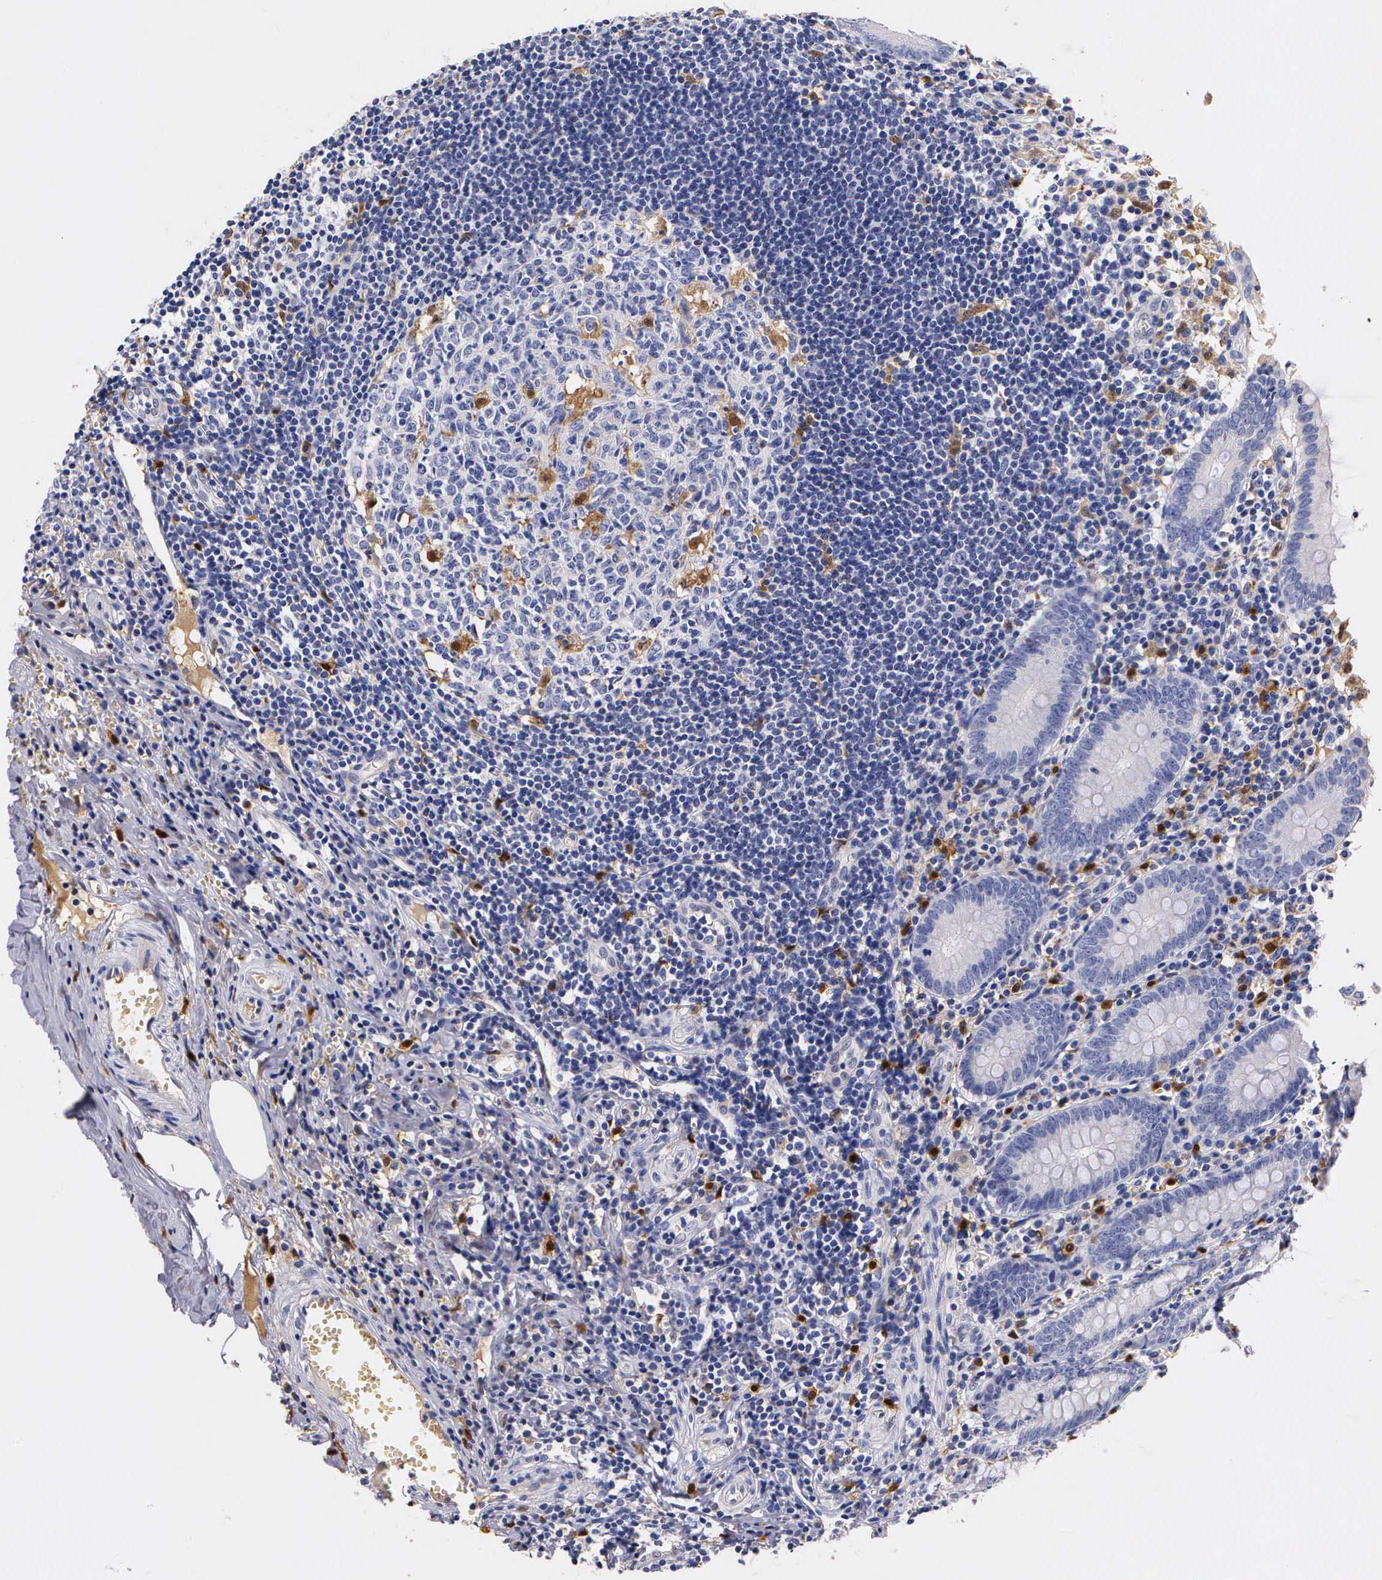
{"staining": {"intensity": "negative", "quantity": "none", "location": "none"}, "tissue": "appendix", "cell_type": "Glandular cells", "image_type": "normal", "snomed": [{"axis": "morphology", "description": "Normal tissue, NOS"}, {"axis": "topography", "description": "Appendix"}], "caption": "The IHC histopathology image has no significant positivity in glandular cells of appendix. (DAB IHC, high magnification).", "gene": "RENBP", "patient": {"sex": "female", "age": 19}}